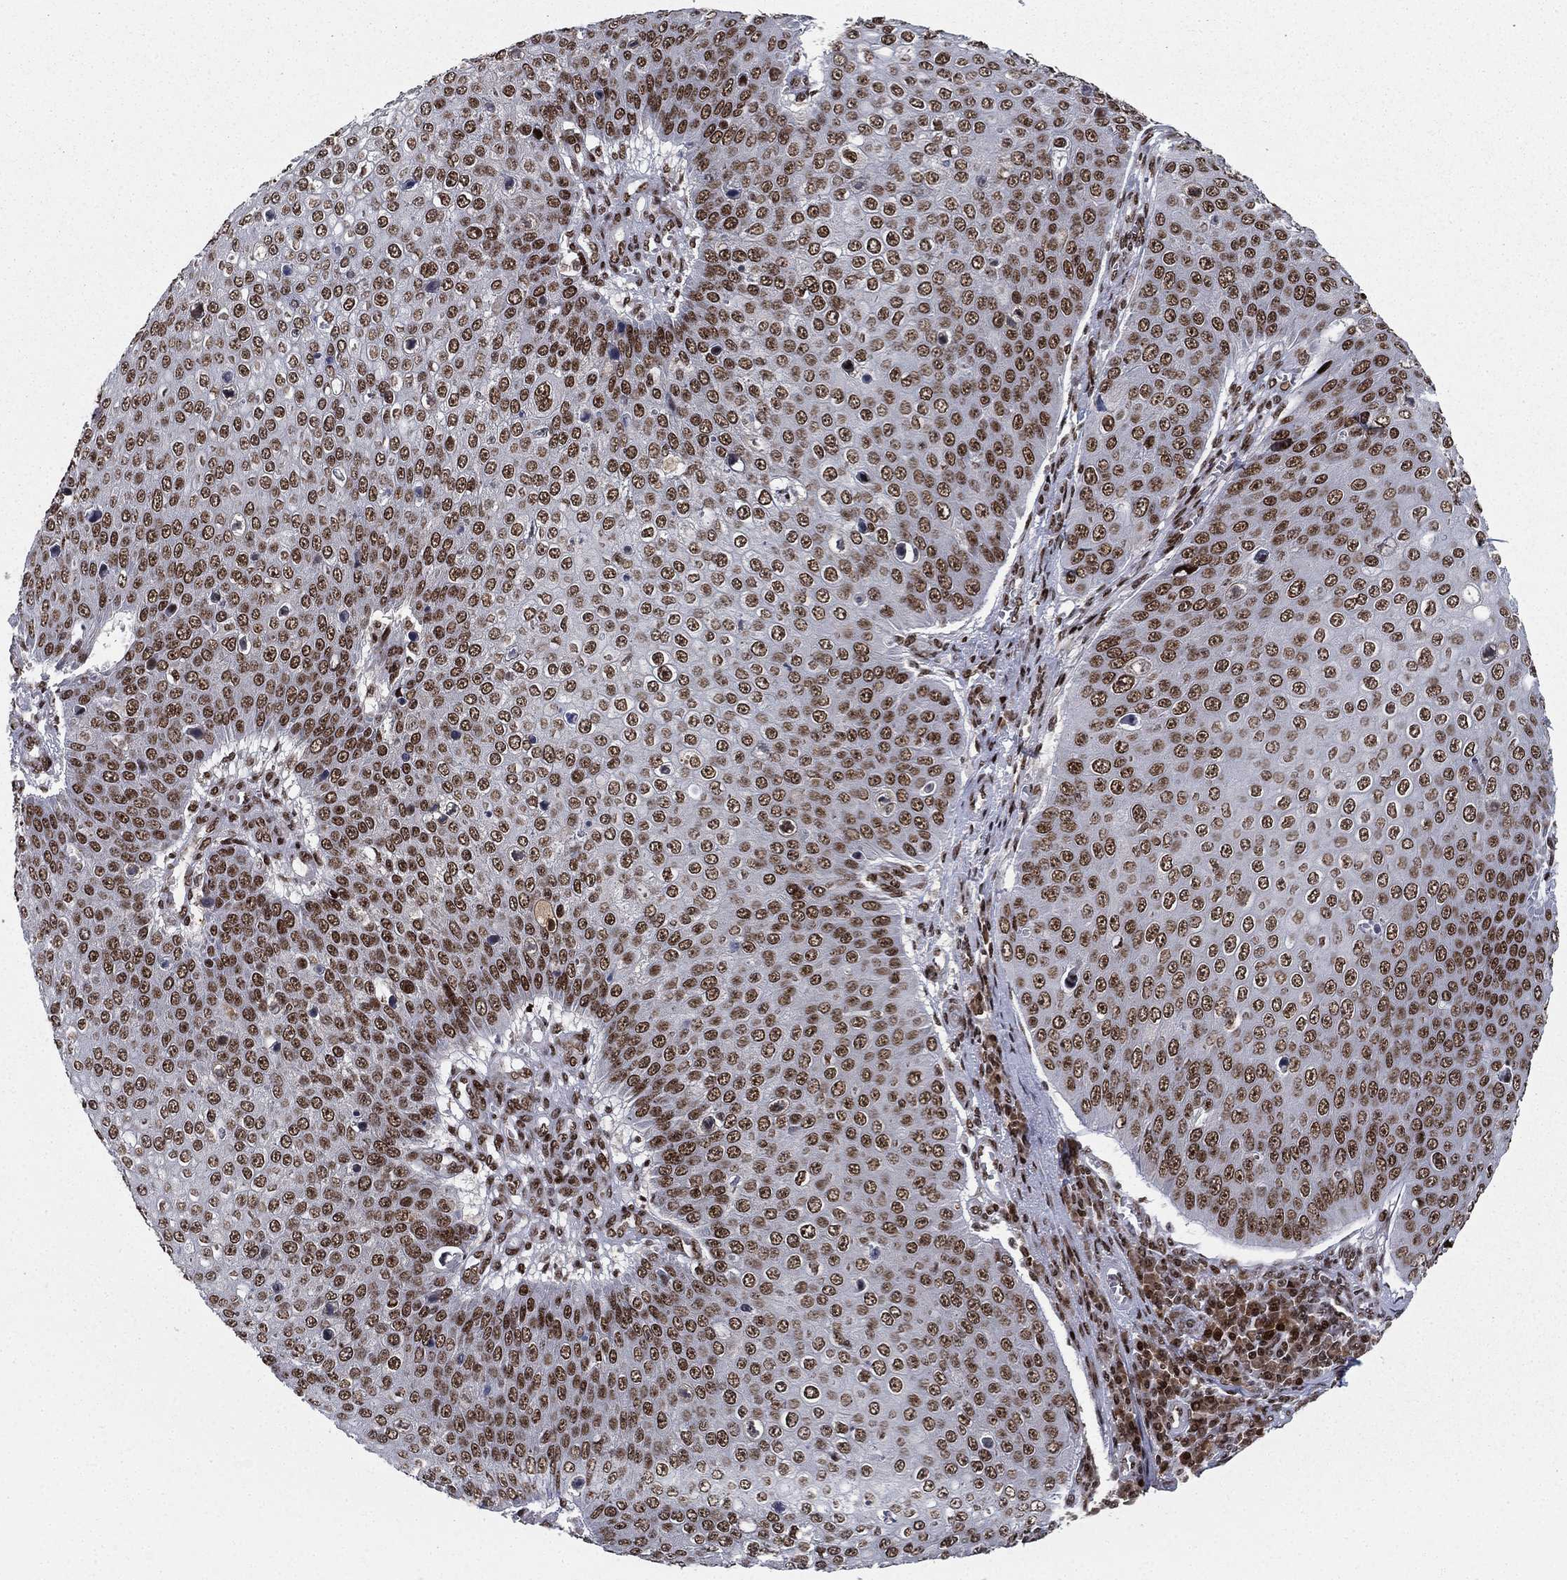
{"staining": {"intensity": "moderate", "quantity": ">75%", "location": "nuclear"}, "tissue": "skin cancer", "cell_type": "Tumor cells", "image_type": "cancer", "snomed": [{"axis": "morphology", "description": "Squamous cell carcinoma, NOS"}, {"axis": "topography", "description": "Skin"}], "caption": "Immunohistochemistry micrograph of neoplastic tissue: skin squamous cell carcinoma stained using immunohistochemistry exhibits medium levels of moderate protein expression localized specifically in the nuclear of tumor cells, appearing as a nuclear brown color.", "gene": "RTF1", "patient": {"sex": "male", "age": 71}}